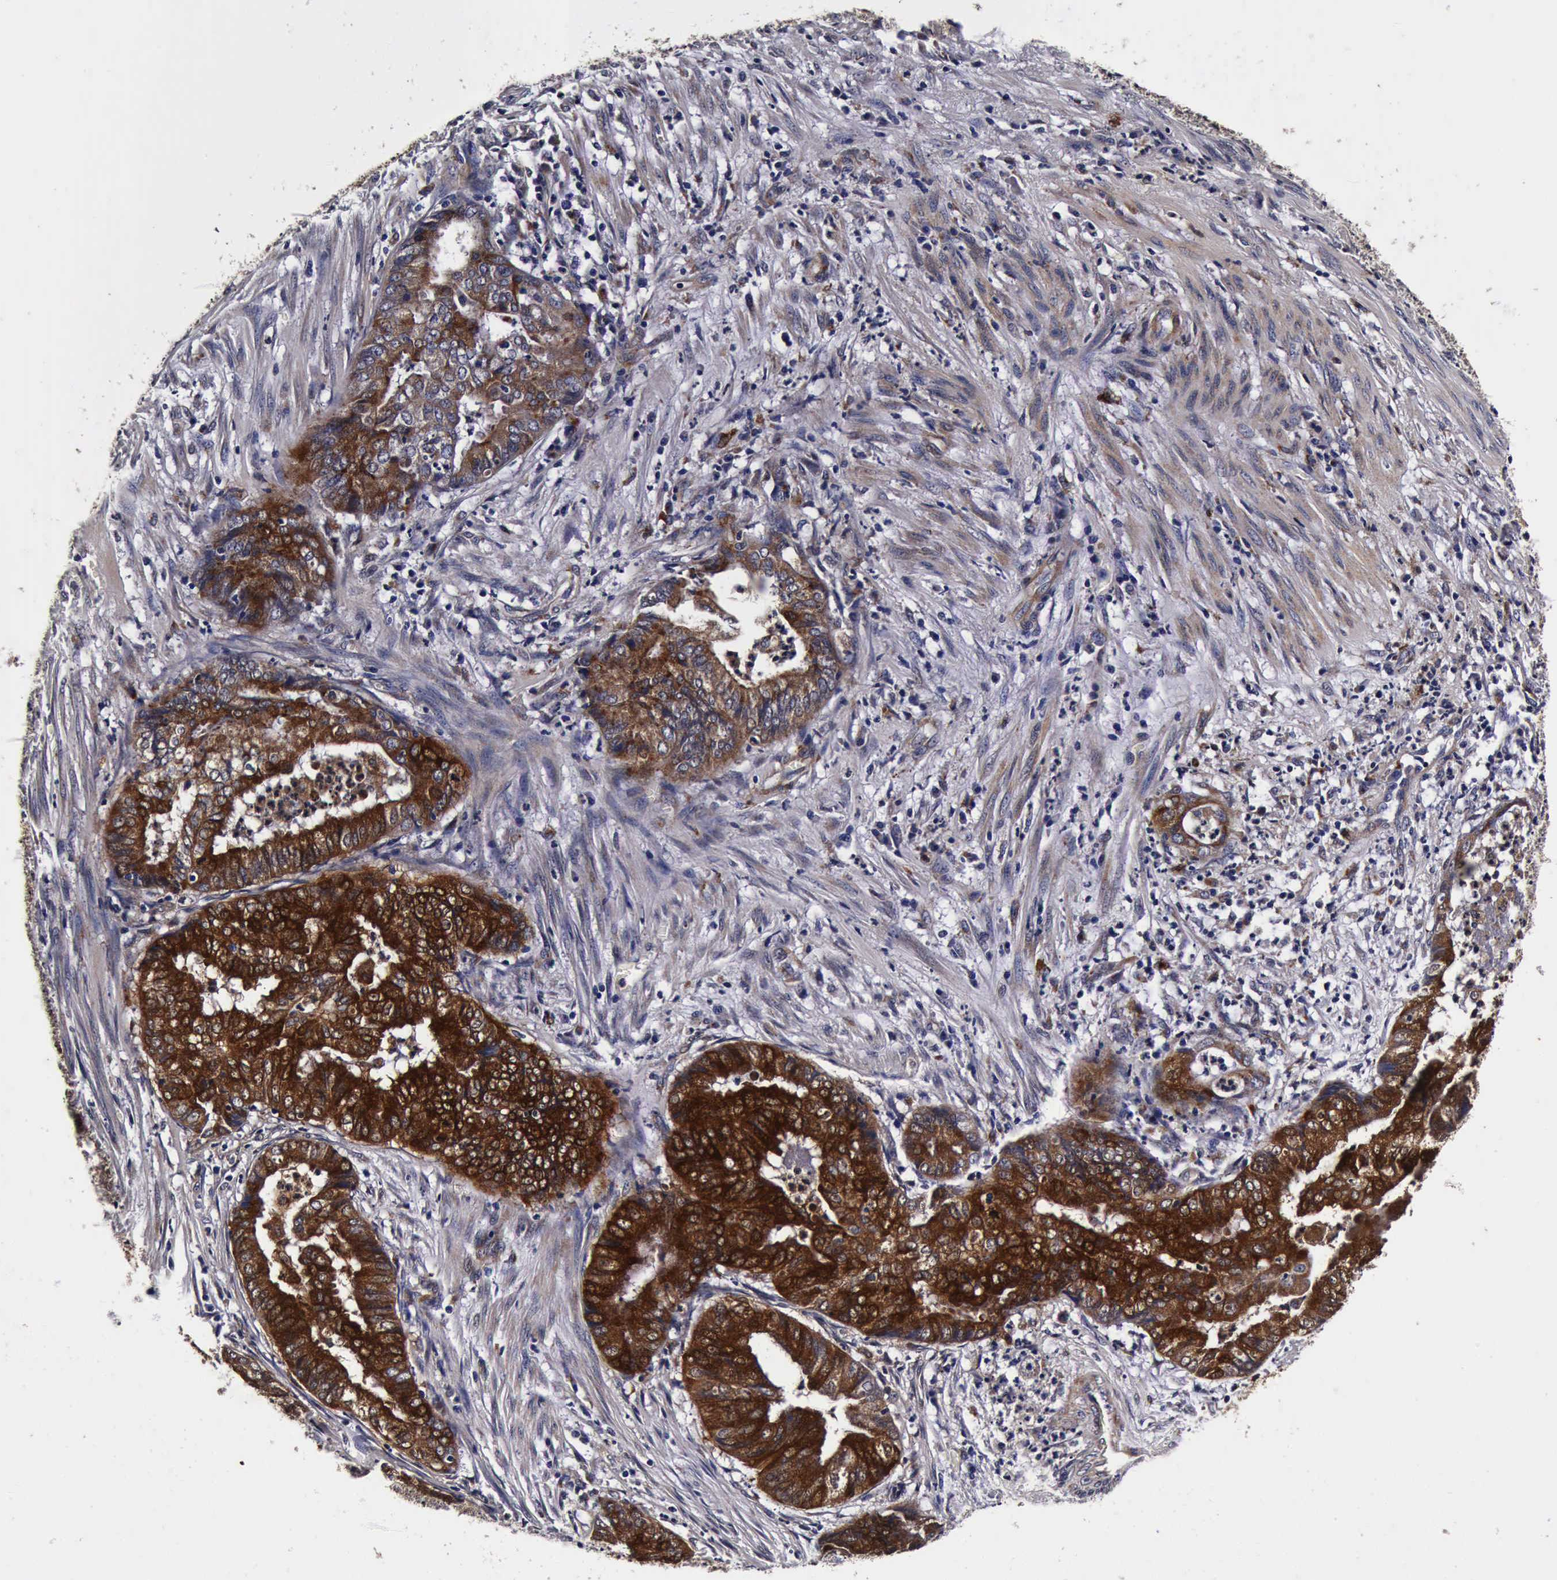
{"staining": {"intensity": "strong", "quantity": ">75%", "location": "cytoplasmic/membranous"}, "tissue": "endometrial cancer", "cell_type": "Tumor cells", "image_type": "cancer", "snomed": [{"axis": "morphology", "description": "Necrosis, NOS"}, {"axis": "morphology", "description": "Adenocarcinoma, NOS"}, {"axis": "topography", "description": "Endometrium"}], "caption": "Endometrial adenocarcinoma stained for a protein shows strong cytoplasmic/membranous positivity in tumor cells. (Stains: DAB in brown, nuclei in blue, Microscopy: brightfield microscopy at high magnification).", "gene": "CST3", "patient": {"sex": "female", "age": 79}}